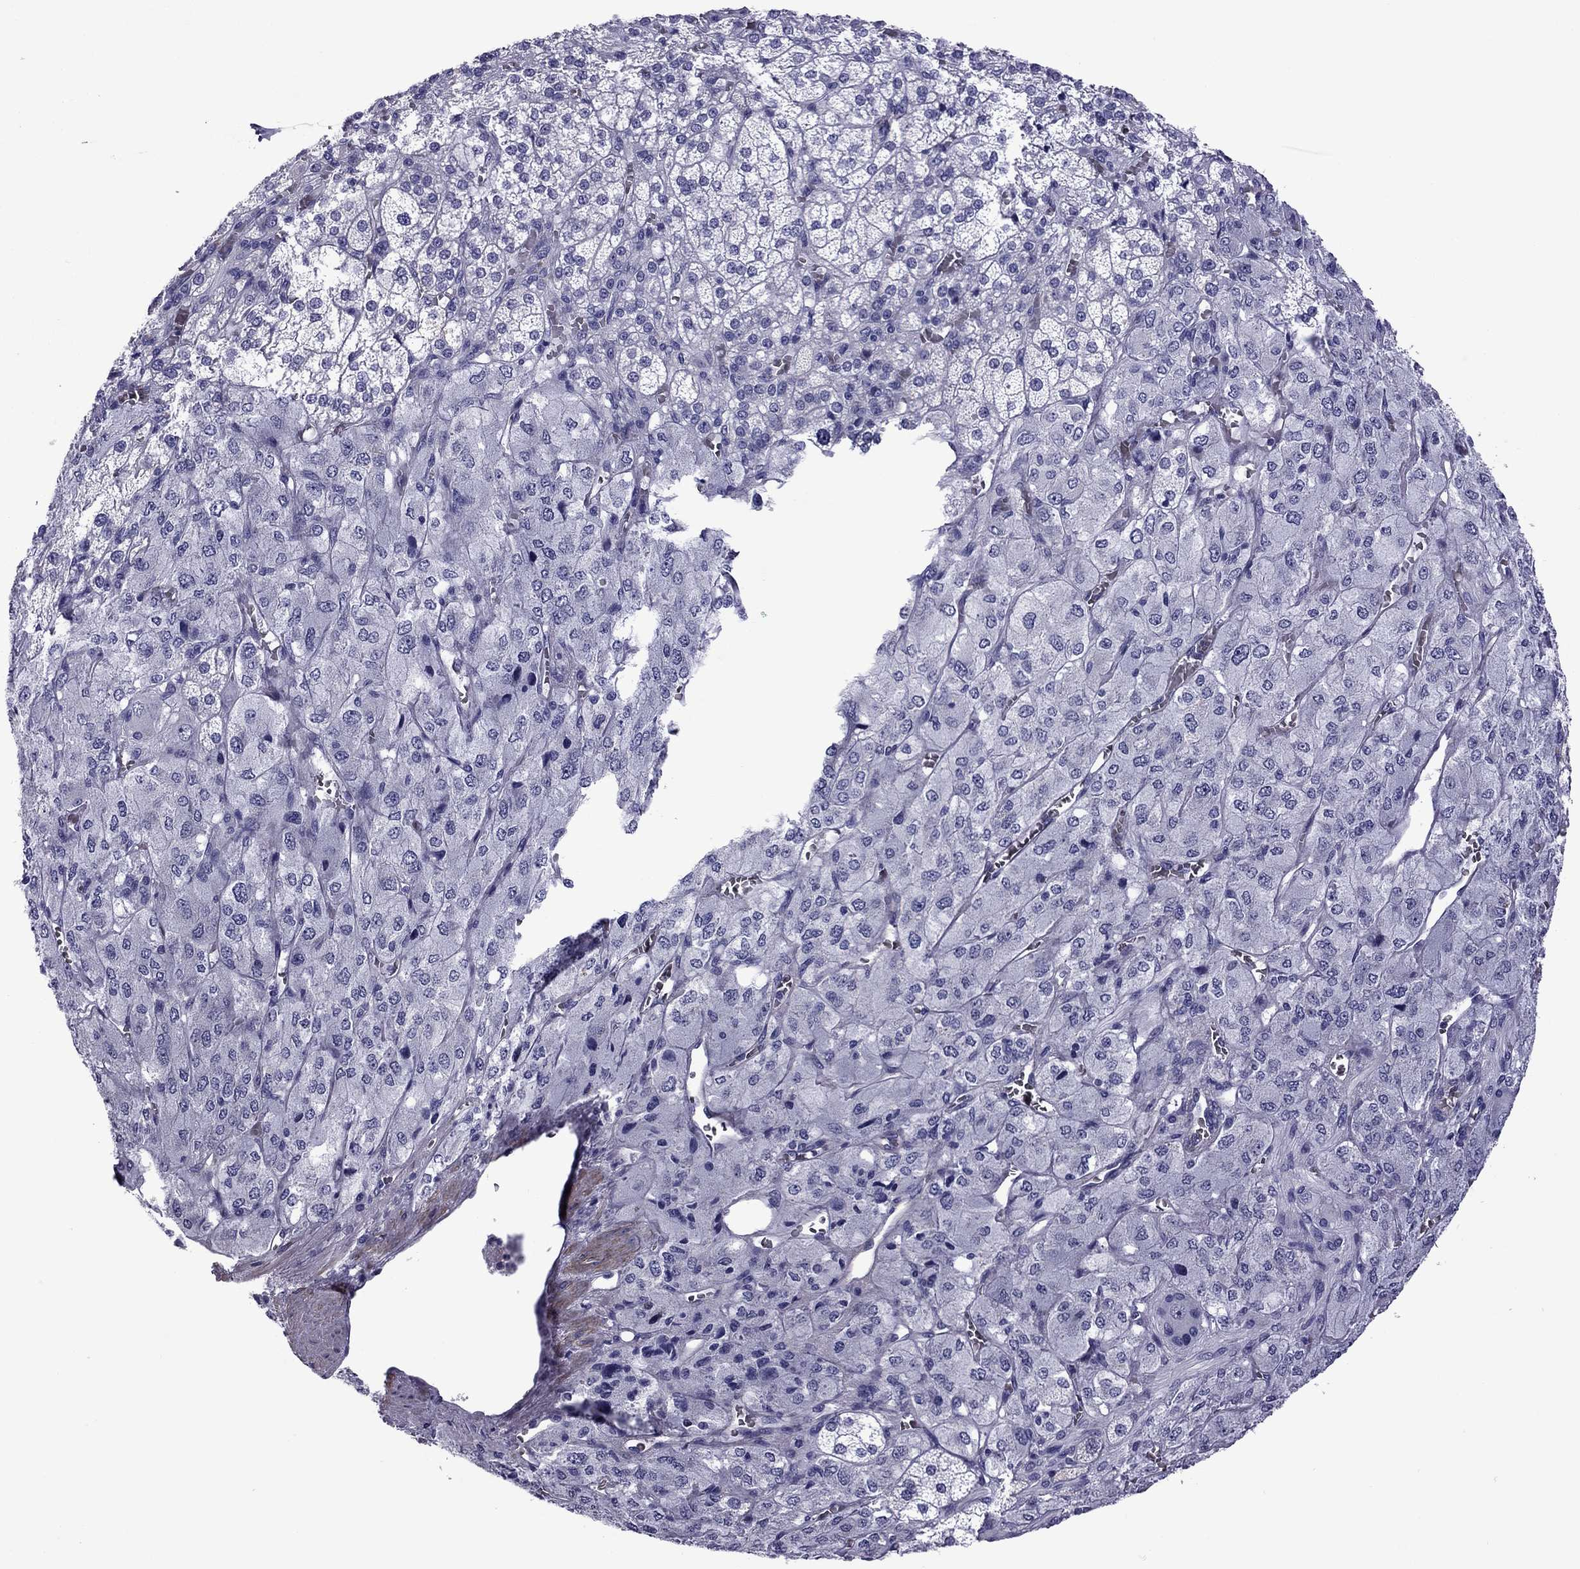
{"staining": {"intensity": "negative", "quantity": "none", "location": "none"}, "tissue": "adrenal gland", "cell_type": "Glandular cells", "image_type": "normal", "snomed": [{"axis": "morphology", "description": "Normal tissue, NOS"}, {"axis": "topography", "description": "Adrenal gland"}], "caption": "The micrograph exhibits no significant positivity in glandular cells of adrenal gland.", "gene": "CHRNA5", "patient": {"sex": "female", "age": 60}}